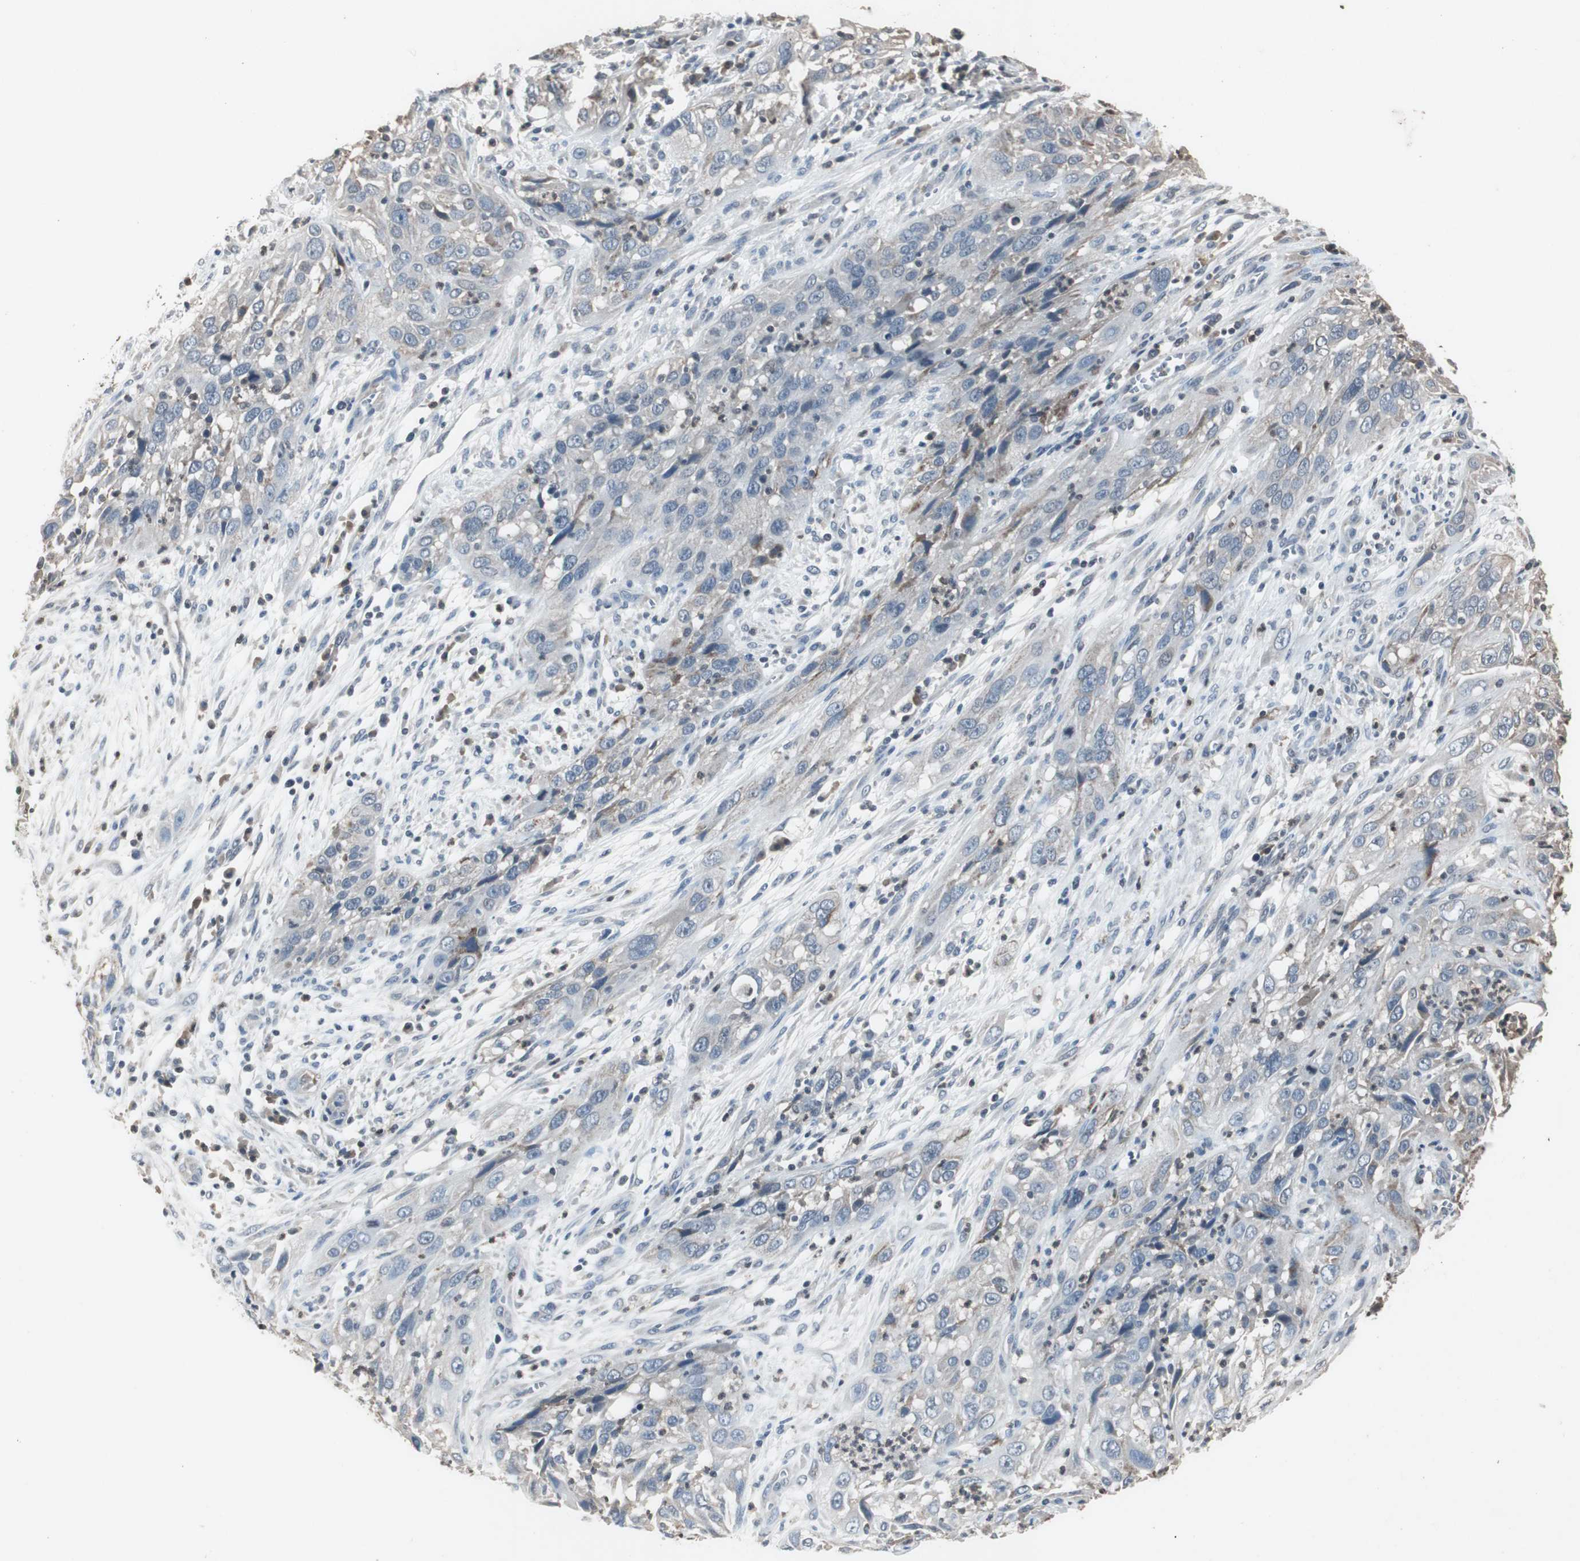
{"staining": {"intensity": "weak", "quantity": "25%-75%", "location": "cytoplasmic/membranous"}, "tissue": "cervical cancer", "cell_type": "Tumor cells", "image_type": "cancer", "snomed": [{"axis": "morphology", "description": "Squamous cell carcinoma, NOS"}, {"axis": "topography", "description": "Cervix"}], "caption": "Tumor cells exhibit low levels of weak cytoplasmic/membranous staining in about 25%-75% of cells in human cervical cancer. Using DAB (brown) and hematoxylin (blue) stains, captured at high magnification using brightfield microscopy.", "gene": "ADNP2", "patient": {"sex": "female", "age": 32}}